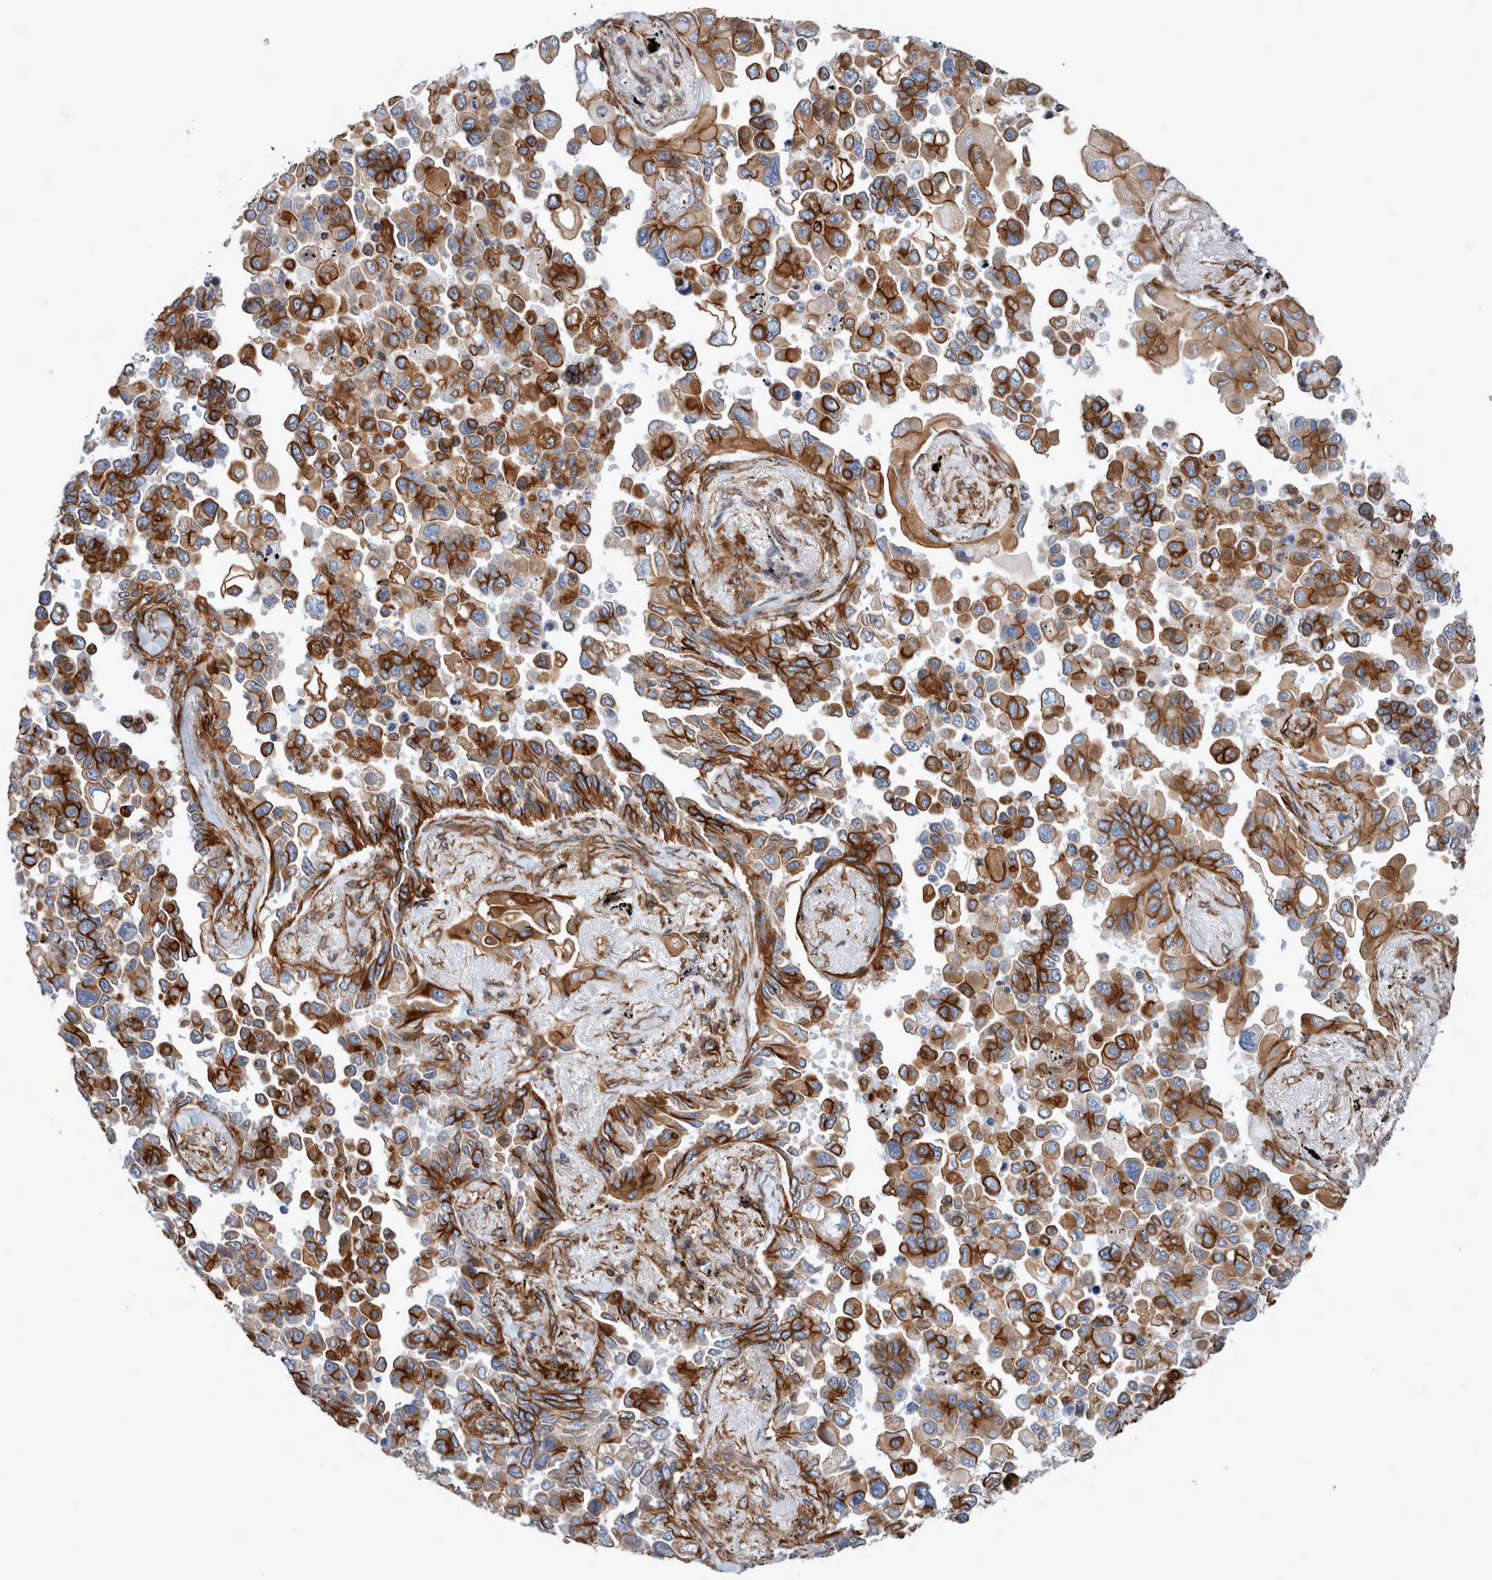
{"staining": {"intensity": "strong", "quantity": ">75%", "location": "cytoplasmic/membranous"}, "tissue": "lung cancer", "cell_type": "Tumor cells", "image_type": "cancer", "snomed": [{"axis": "morphology", "description": "Adenocarcinoma, NOS"}, {"axis": "topography", "description": "Lung"}], "caption": "Brown immunohistochemical staining in lung cancer (adenocarcinoma) shows strong cytoplasmic/membranous expression in approximately >75% of tumor cells.", "gene": "PLEC", "patient": {"sex": "female", "age": 67}}